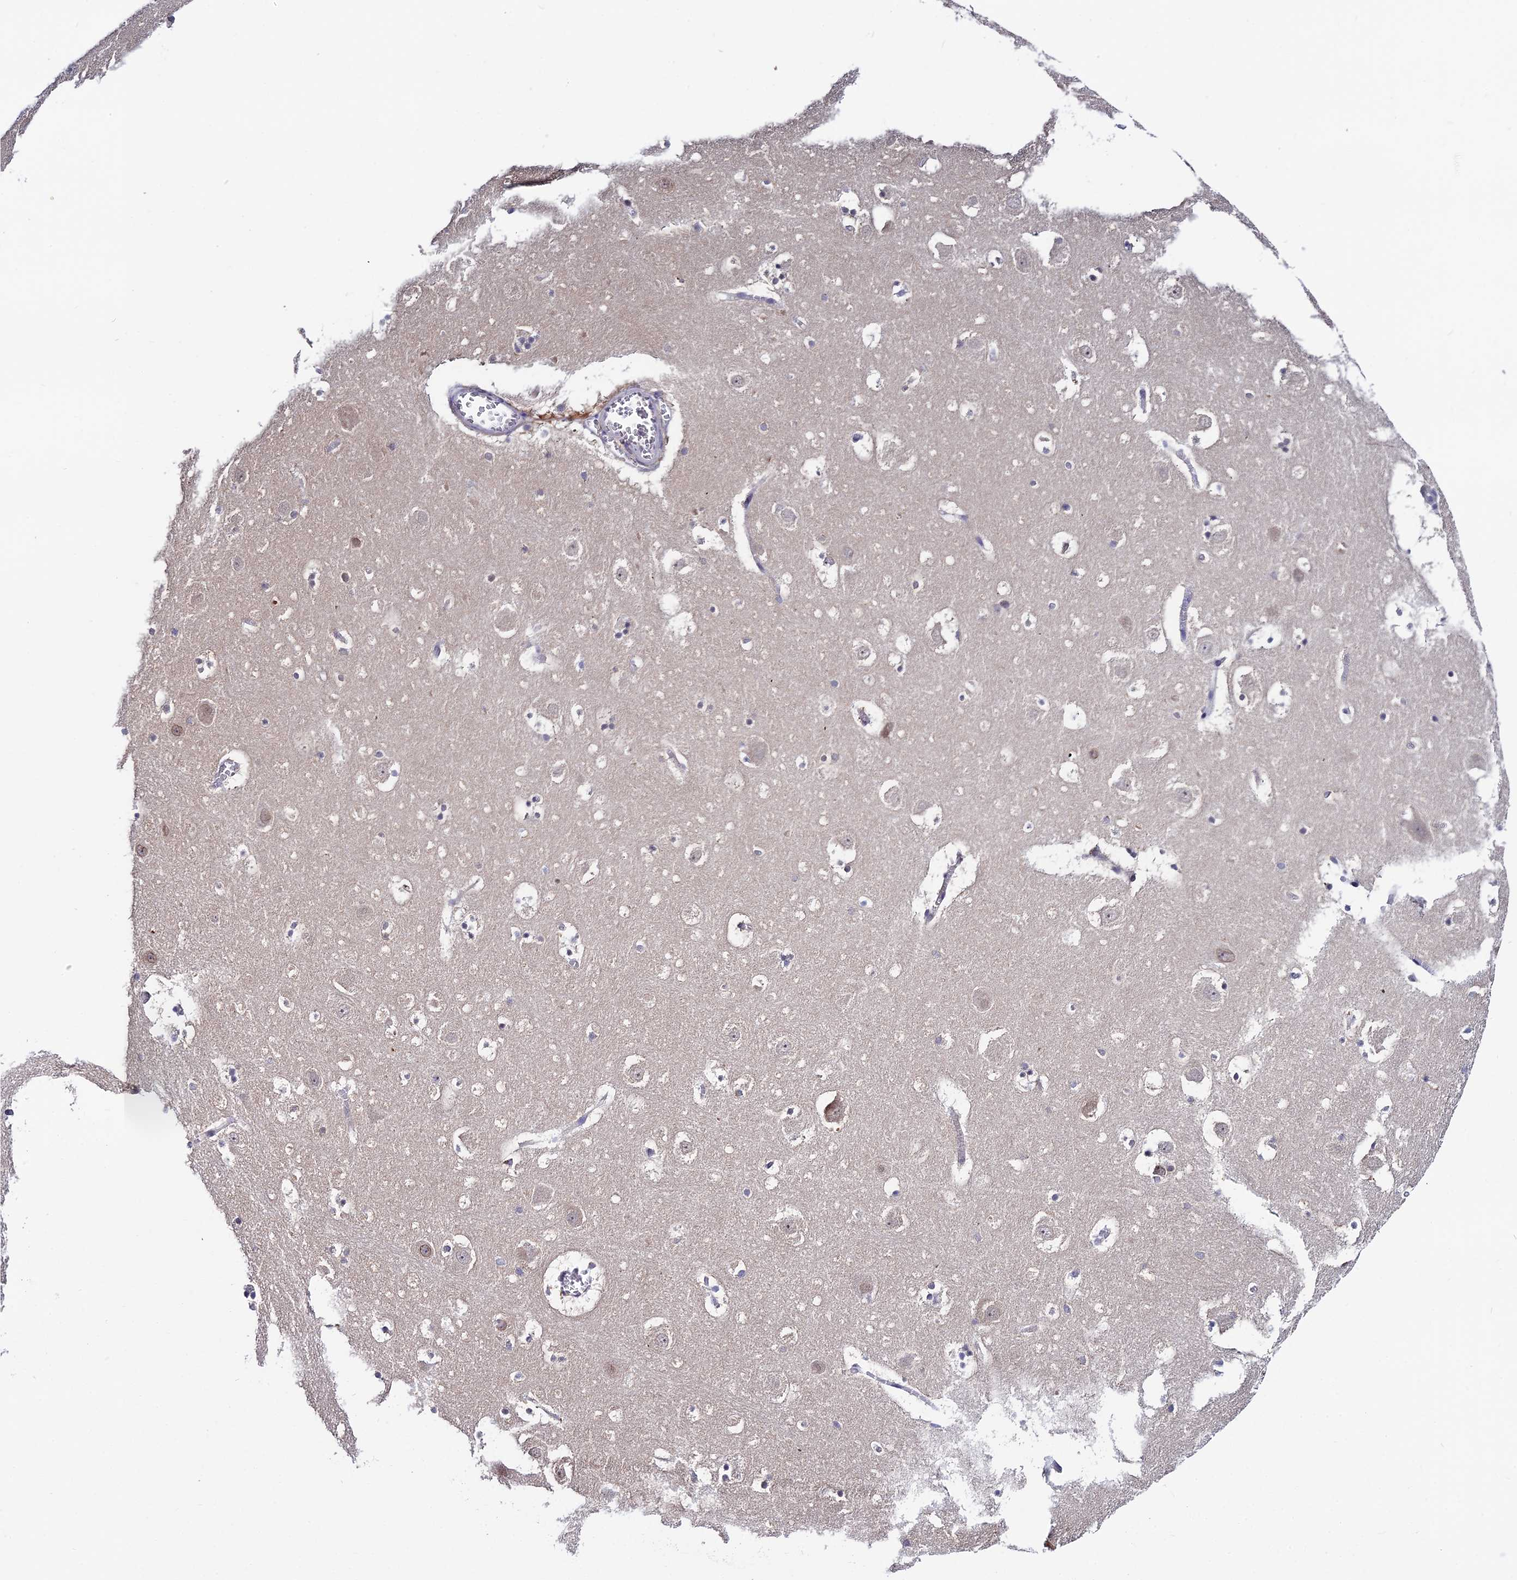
{"staining": {"intensity": "negative", "quantity": "none", "location": "none"}, "tissue": "hippocampus", "cell_type": "Glial cells", "image_type": "normal", "snomed": [{"axis": "morphology", "description": "Normal tissue, NOS"}, {"axis": "topography", "description": "Hippocampus"}], "caption": "High magnification brightfield microscopy of normal hippocampus stained with DAB (brown) and counterstained with hematoxylin (blue): glial cells show no significant positivity. Brightfield microscopy of immunohistochemistry stained with DAB (brown) and hematoxylin (blue), captured at high magnification.", "gene": "INPP4A", "patient": {"sex": "male", "age": 45}}